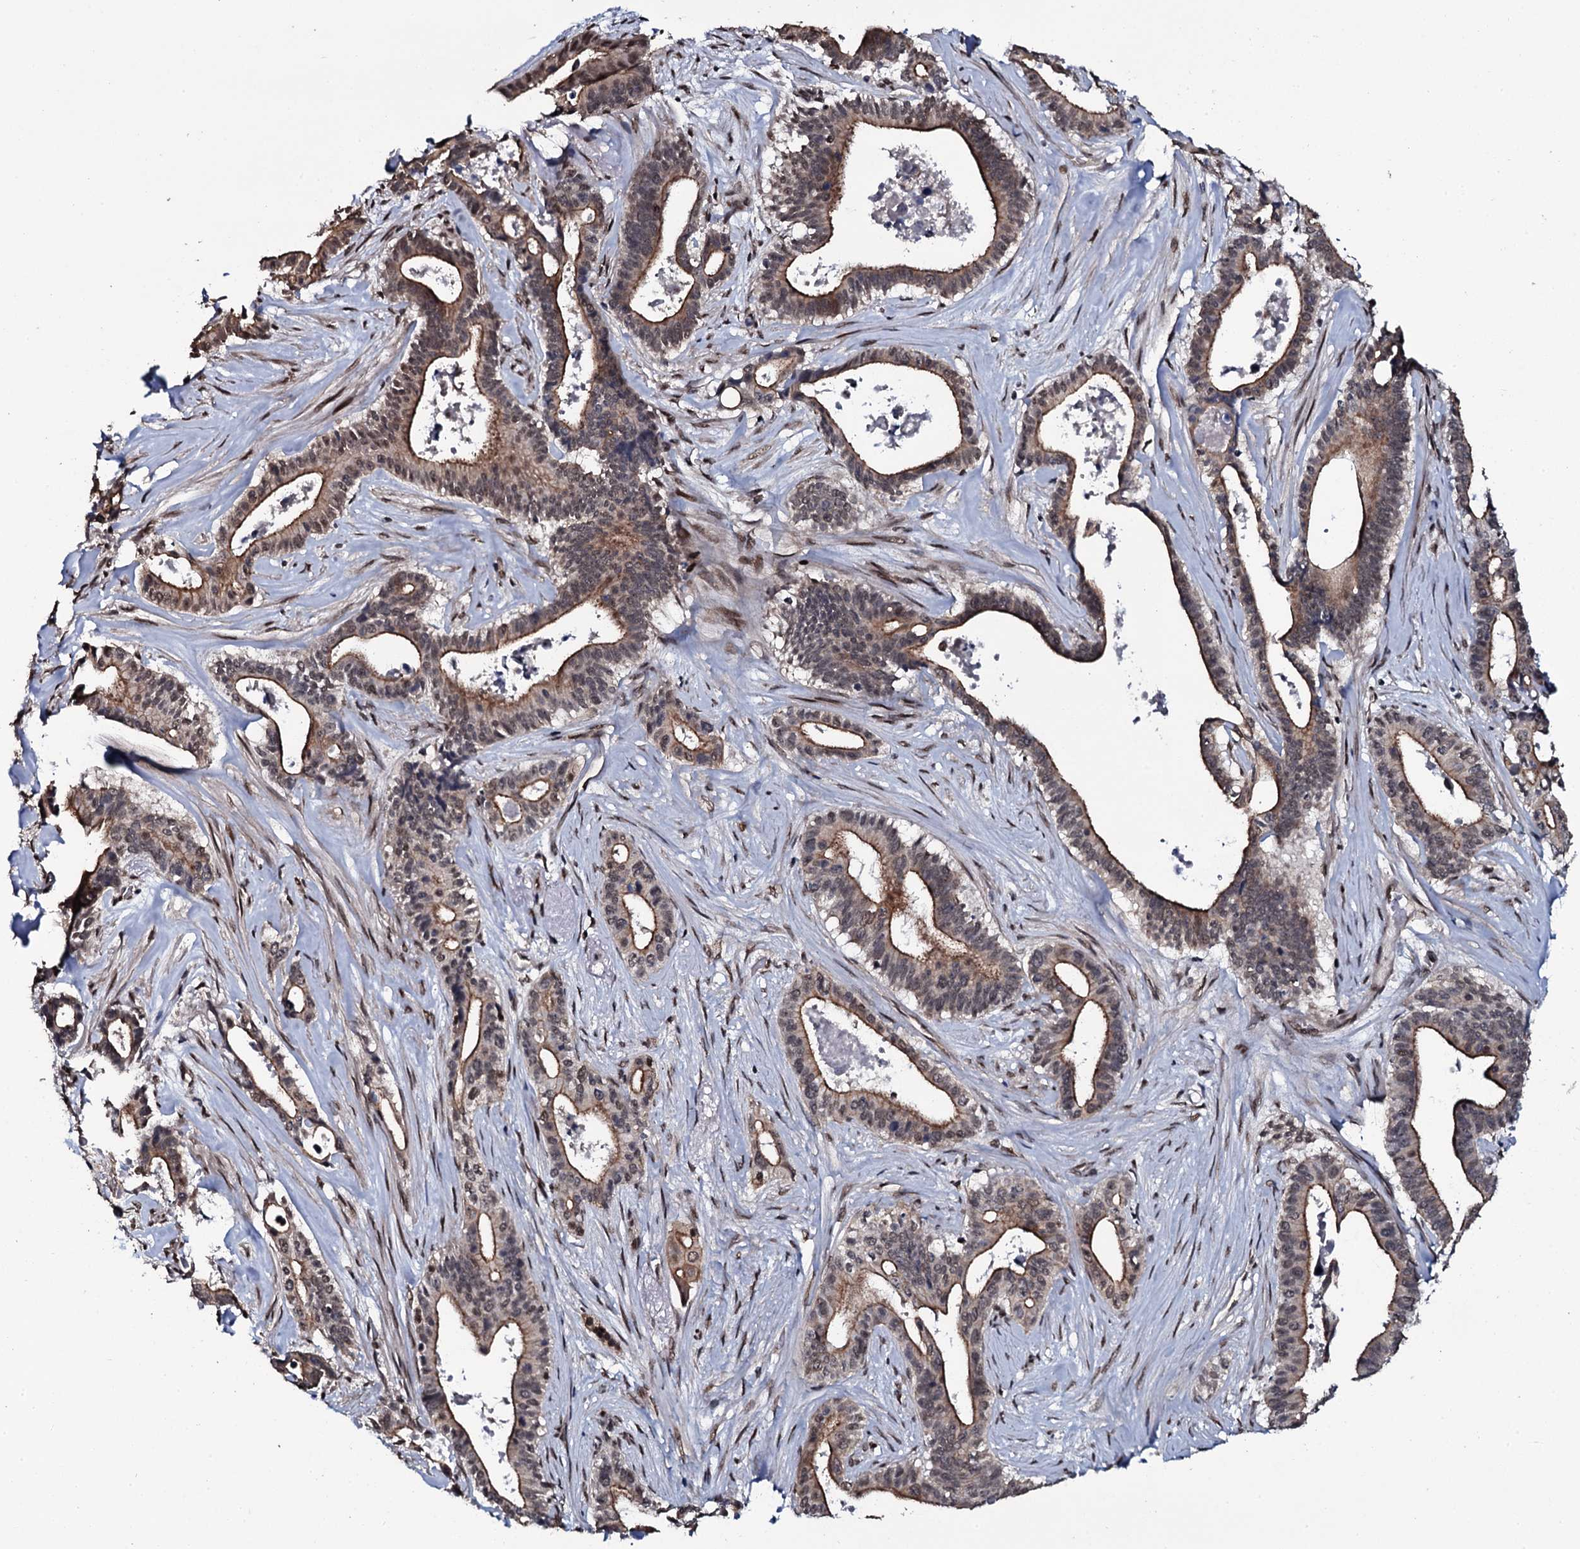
{"staining": {"intensity": "moderate", "quantity": ">75%", "location": "cytoplasmic/membranous,nuclear"}, "tissue": "pancreatic cancer", "cell_type": "Tumor cells", "image_type": "cancer", "snomed": [{"axis": "morphology", "description": "Adenocarcinoma, NOS"}, {"axis": "topography", "description": "Pancreas"}], "caption": "Pancreatic adenocarcinoma stained for a protein displays moderate cytoplasmic/membranous and nuclear positivity in tumor cells.", "gene": "SH2D4B", "patient": {"sex": "female", "age": 77}}